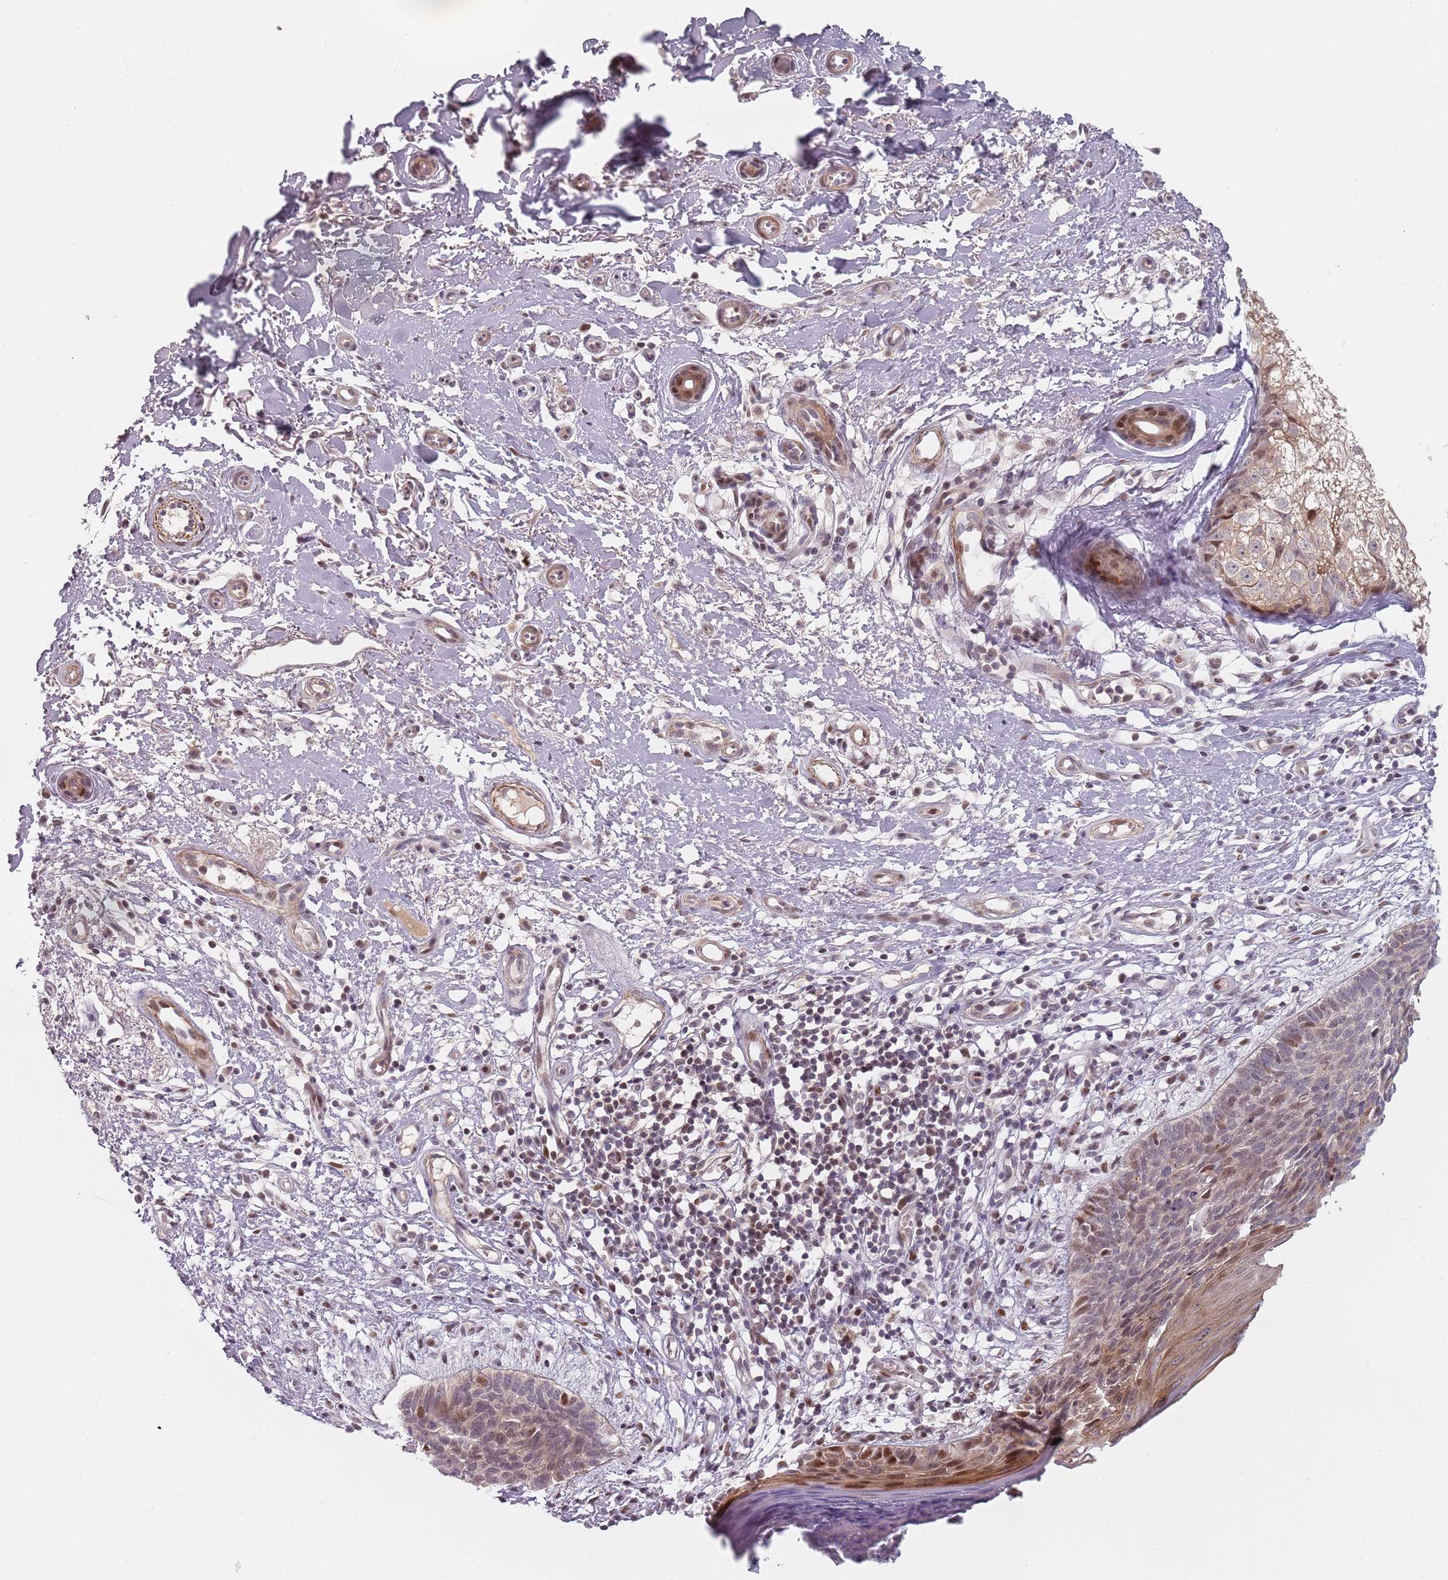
{"staining": {"intensity": "moderate", "quantity": "<25%", "location": "nuclear"}, "tissue": "skin cancer", "cell_type": "Tumor cells", "image_type": "cancer", "snomed": [{"axis": "morphology", "description": "Basal cell carcinoma"}, {"axis": "topography", "description": "Skin"}], "caption": "IHC image of neoplastic tissue: human skin basal cell carcinoma stained using immunohistochemistry shows low levels of moderate protein expression localized specifically in the nuclear of tumor cells, appearing as a nuclear brown color.", "gene": "RPS6KA2", "patient": {"sex": "male", "age": 78}}